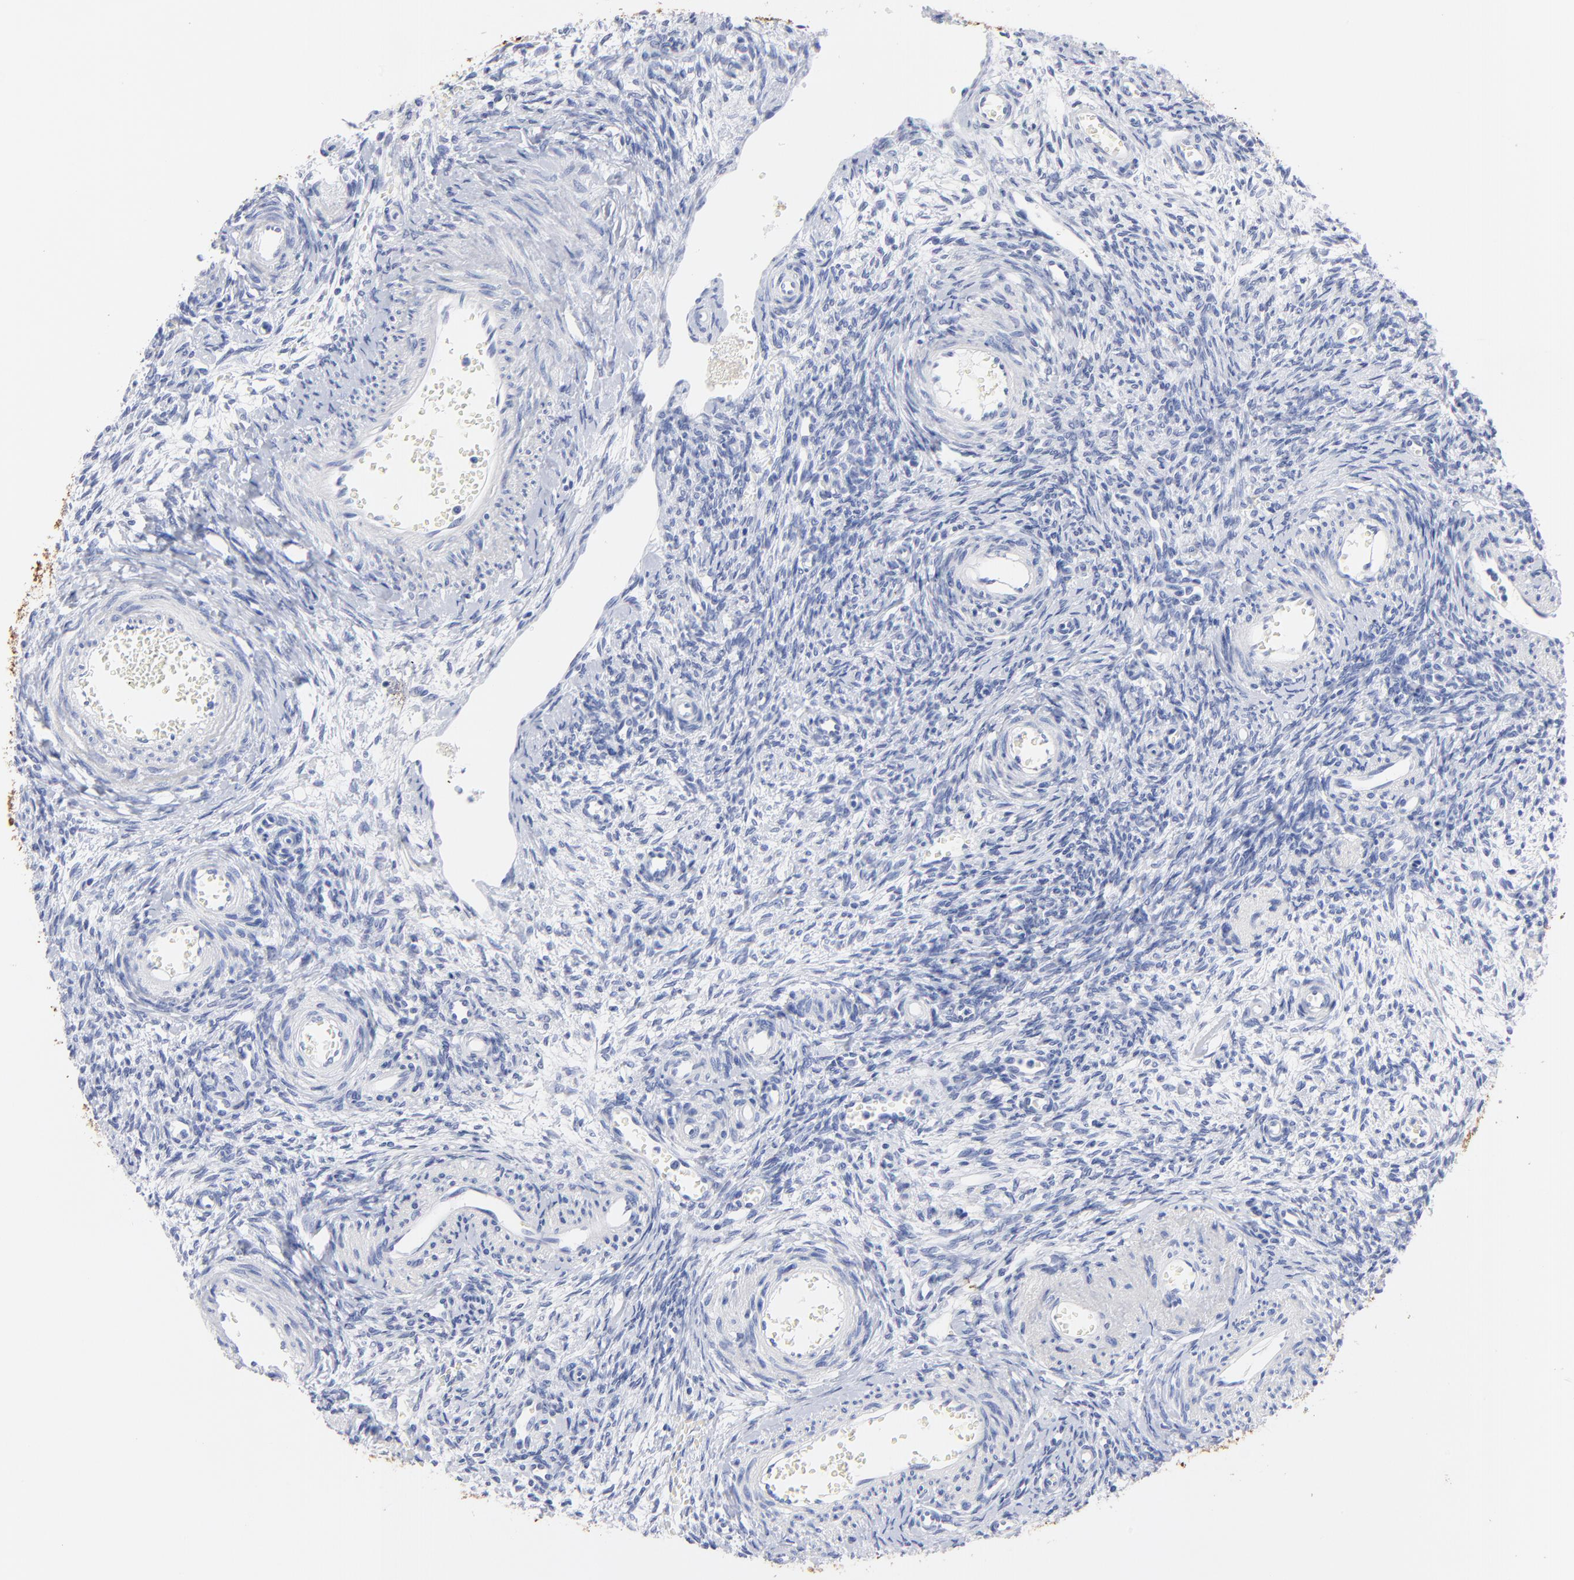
{"staining": {"intensity": "negative", "quantity": "none", "location": "none"}, "tissue": "ovary", "cell_type": "Ovarian stroma cells", "image_type": "normal", "snomed": [{"axis": "morphology", "description": "Normal tissue, NOS"}, {"axis": "topography", "description": "Ovary"}], "caption": "Micrograph shows no protein expression in ovarian stroma cells of benign ovary.", "gene": "ACY1", "patient": {"sex": "female", "age": 39}}